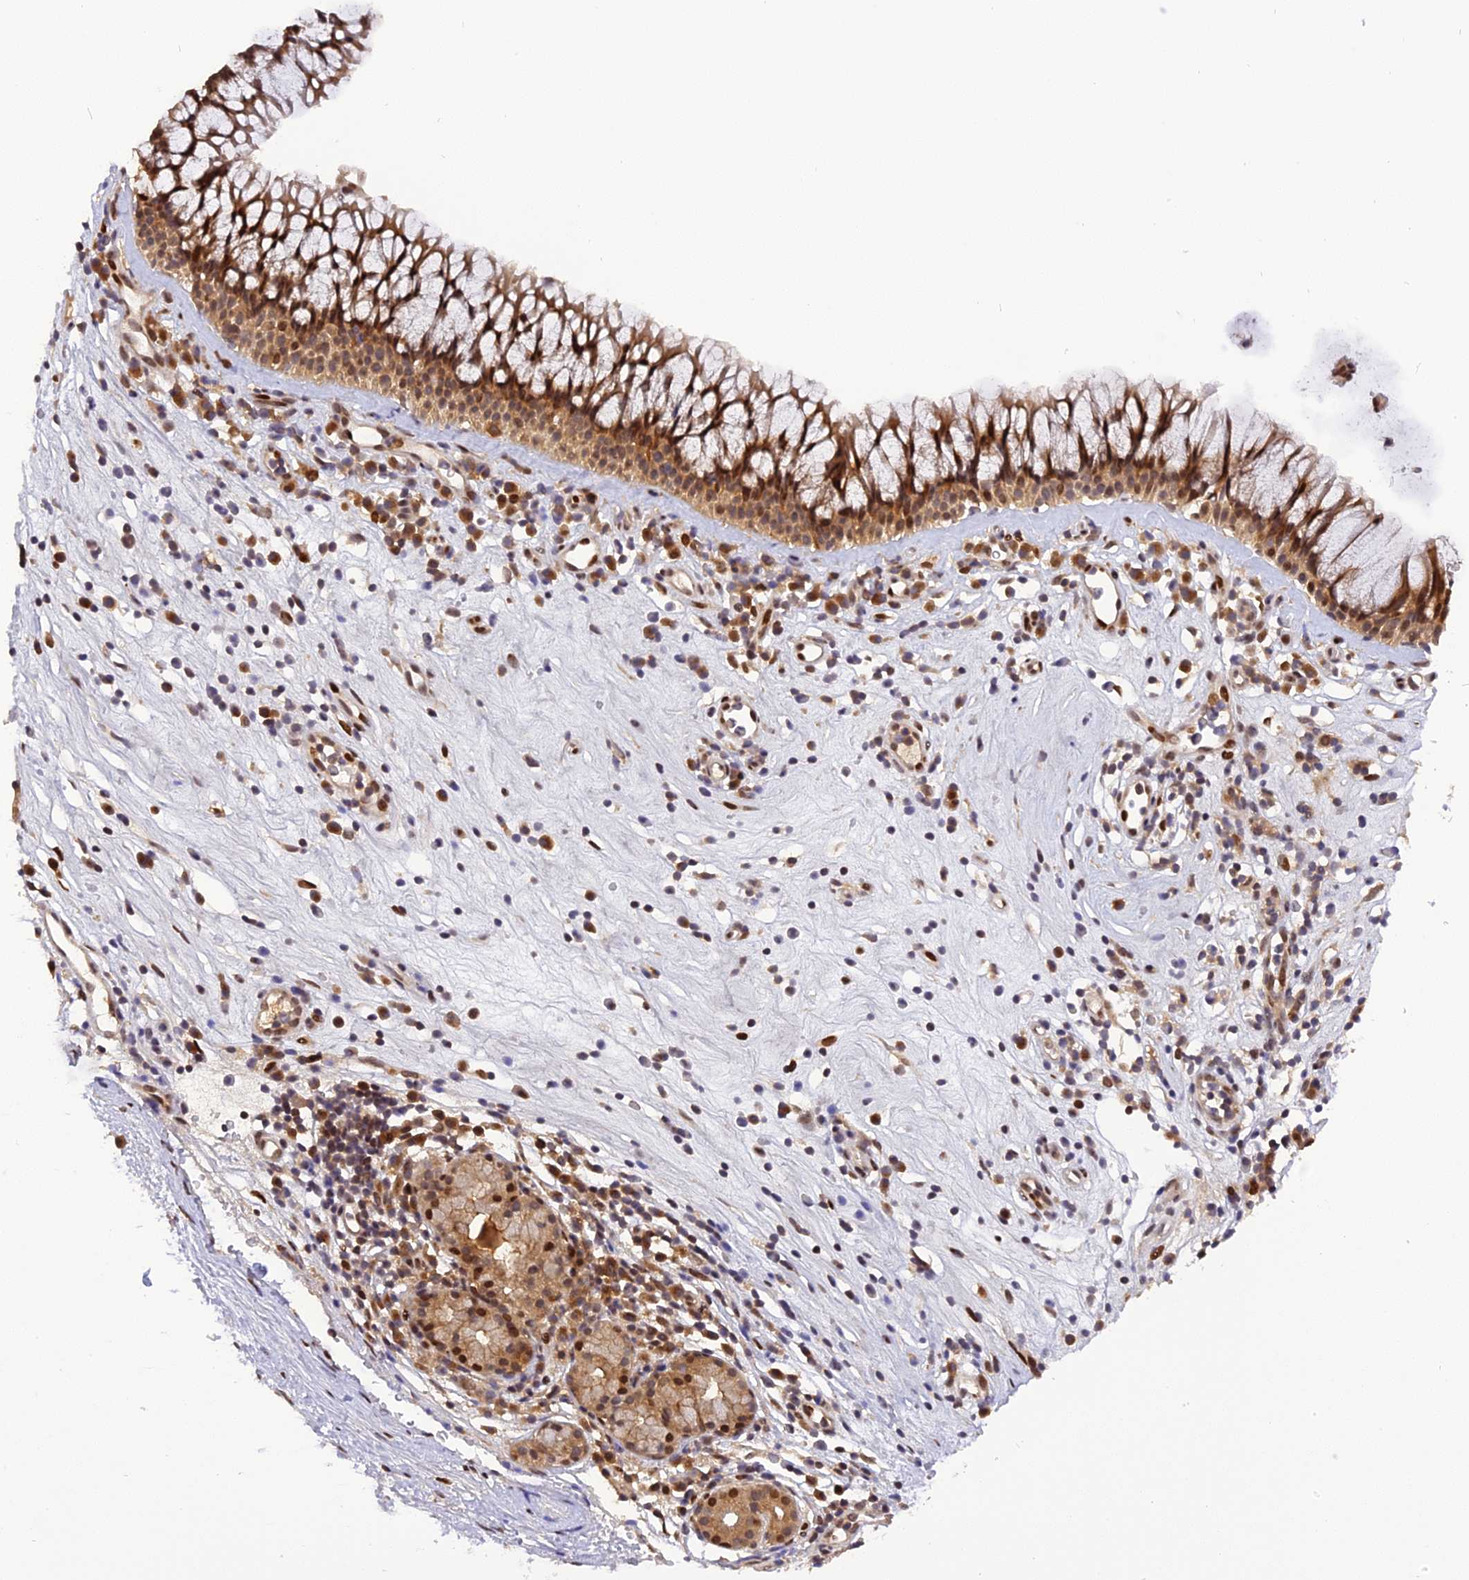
{"staining": {"intensity": "moderate", "quantity": ">75%", "location": "cytoplasmic/membranous,nuclear"}, "tissue": "nasopharynx", "cell_type": "Respiratory epithelial cells", "image_type": "normal", "snomed": [{"axis": "morphology", "description": "Normal tissue, NOS"}, {"axis": "morphology", "description": "Inflammation, NOS"}, {"axis": "morphology", "description": "Malignant melanoma, Metastatic site"}, {"axis": "topography", "description": "Nasopharynx"}], "caption": "A brown stain highlights moderate cytoplasmic/membranous,nuclear positivity of a protein in respiratory epithelial cells of normal nasopharynx.", "gene": "RABGGTA", "patient": {"sex": "male", "age": 70}}